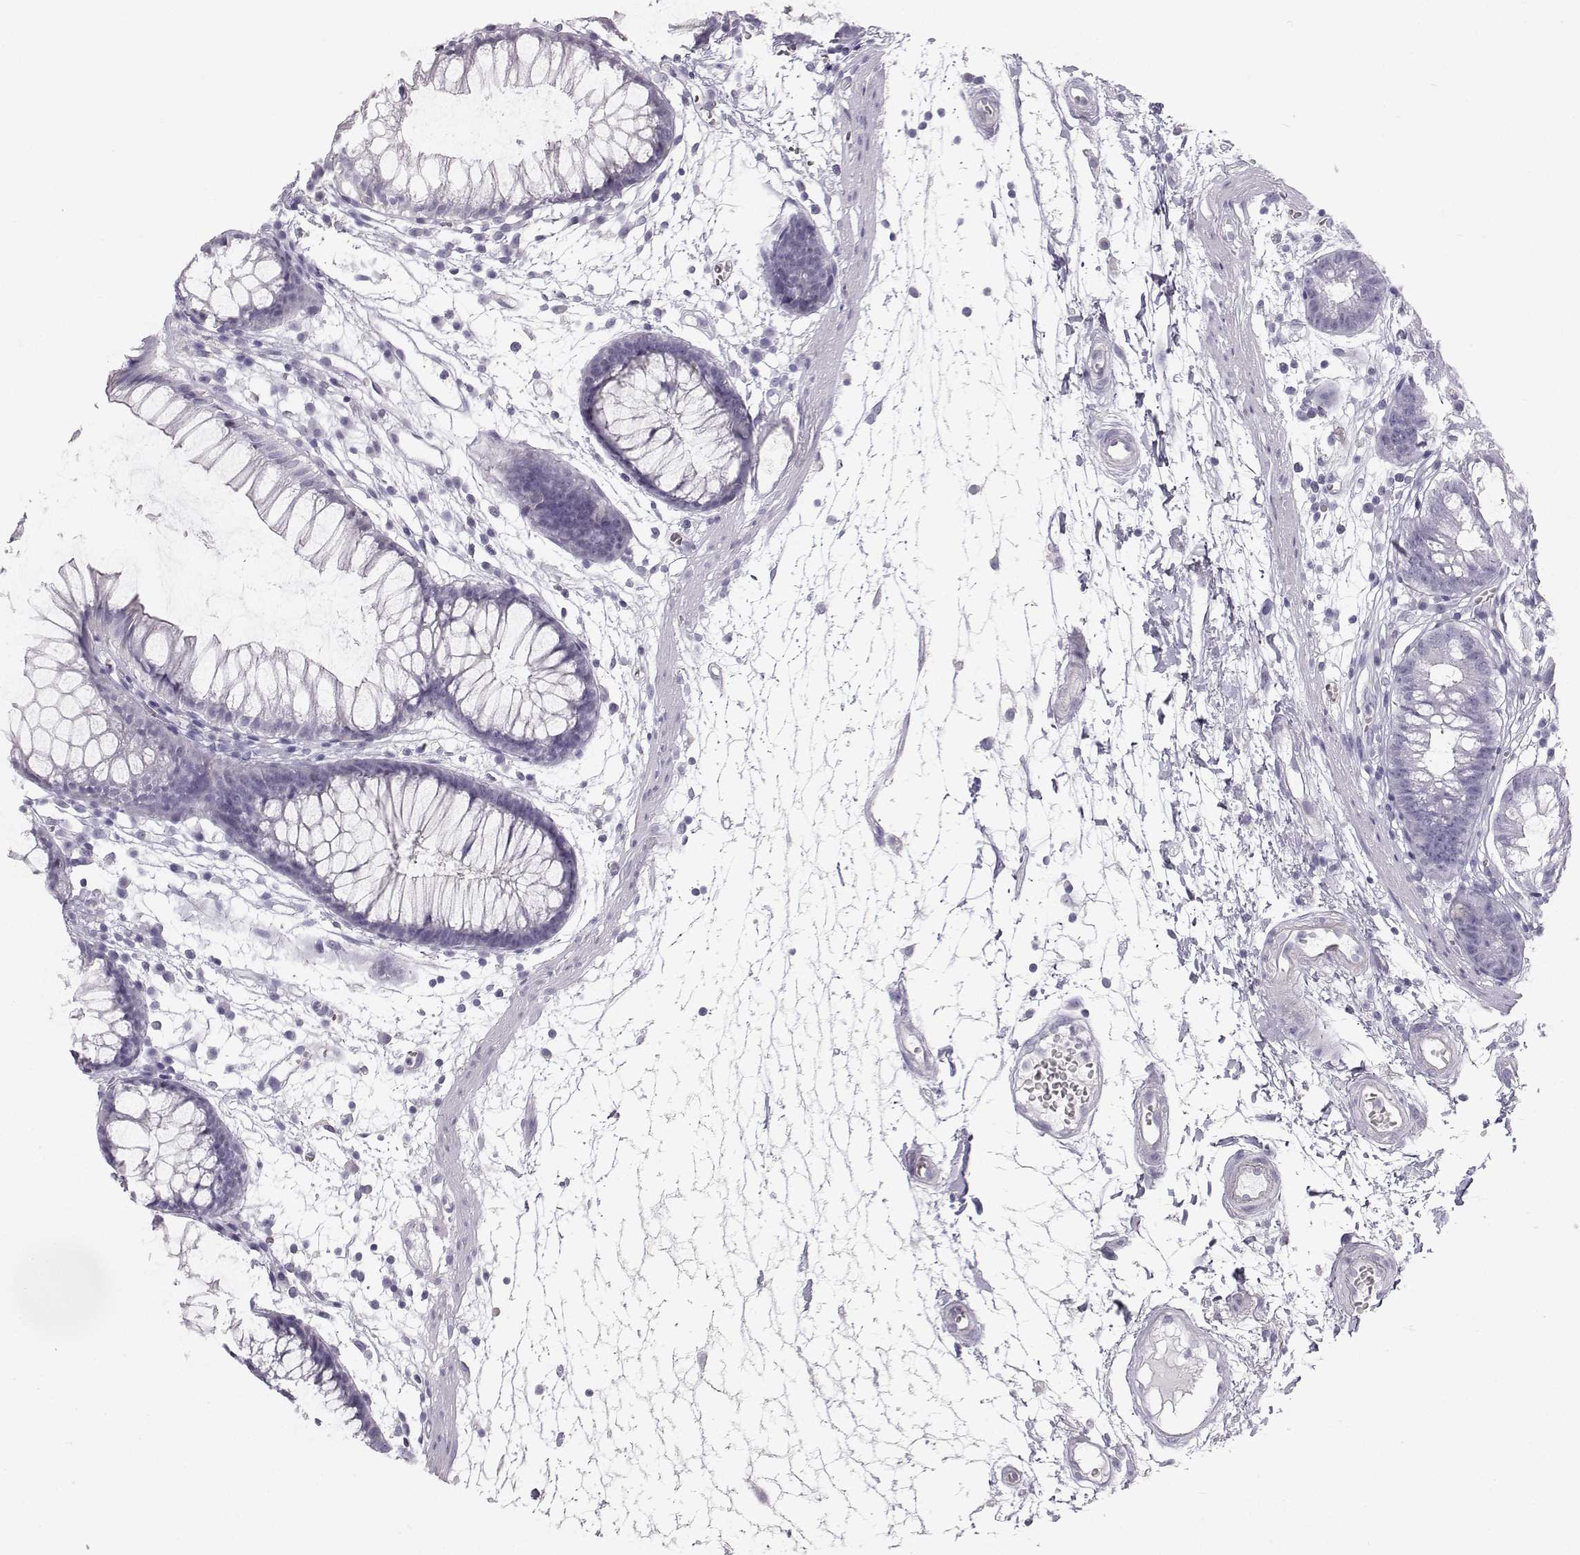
{"staining": {"intensity": "negative", "quantity": "none", "location": "none"}, "tissue": "colon", "cell_type": "Endothelial cells", "image_type": "normal", "snomed": [{"axis": "morphology", "description": "Normal tissue, NOS"}, {"axis": "morphology", "description": "Adenocarcinoma, NOS"}, {"axis": "topography", "description": "Colon"}], "caption": "The micrograph demonstrates no staining of endothelial cells in unremarkable colon.", "gene": "CASR", "patient": {"sex": "male", "age": 65}}